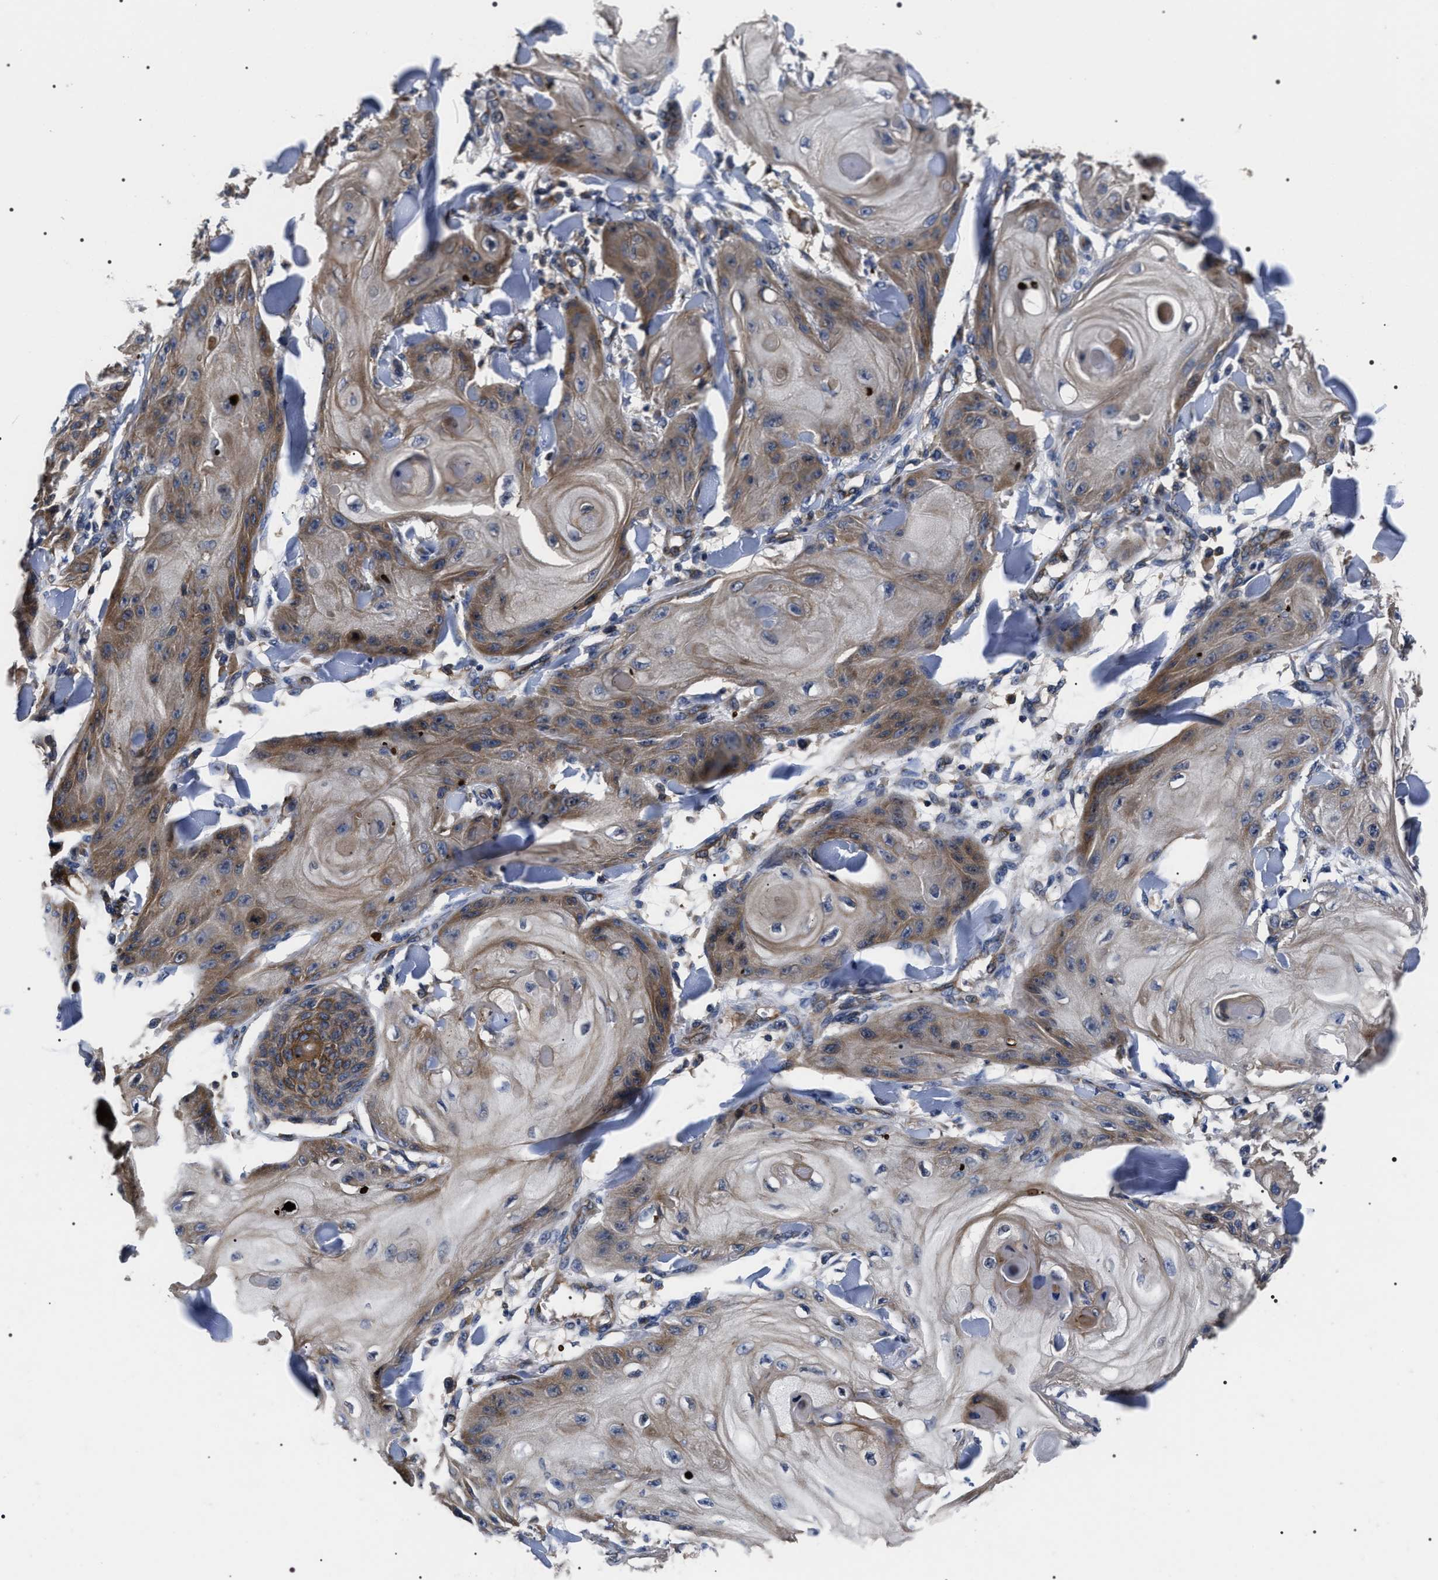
{"staining": {"intensity": "weak", "quantity": "25%-75%", "location": "cytoplasmic/membranous"}, "tissue": "skin cancer", "cell_type": "Tumor cells", "image_type": "cancer", "snomed": [{"axis": "morphology", "description": "Squamous cell carcinoma, NOS"}, {"axis": "topography", "description": "Skin"}], "caption": "IHC image of neoplastic tissue: human squamous cell carcinoma (skin) stained using IHC displays low levels of weak protein expression localized specifically in the cytoplasmic/membranous of tumor cells, appearing as a cytoplasmic/membranous brown color.", "gene": "MIS18A", "patient": {"sex": "male", "age": 74}}